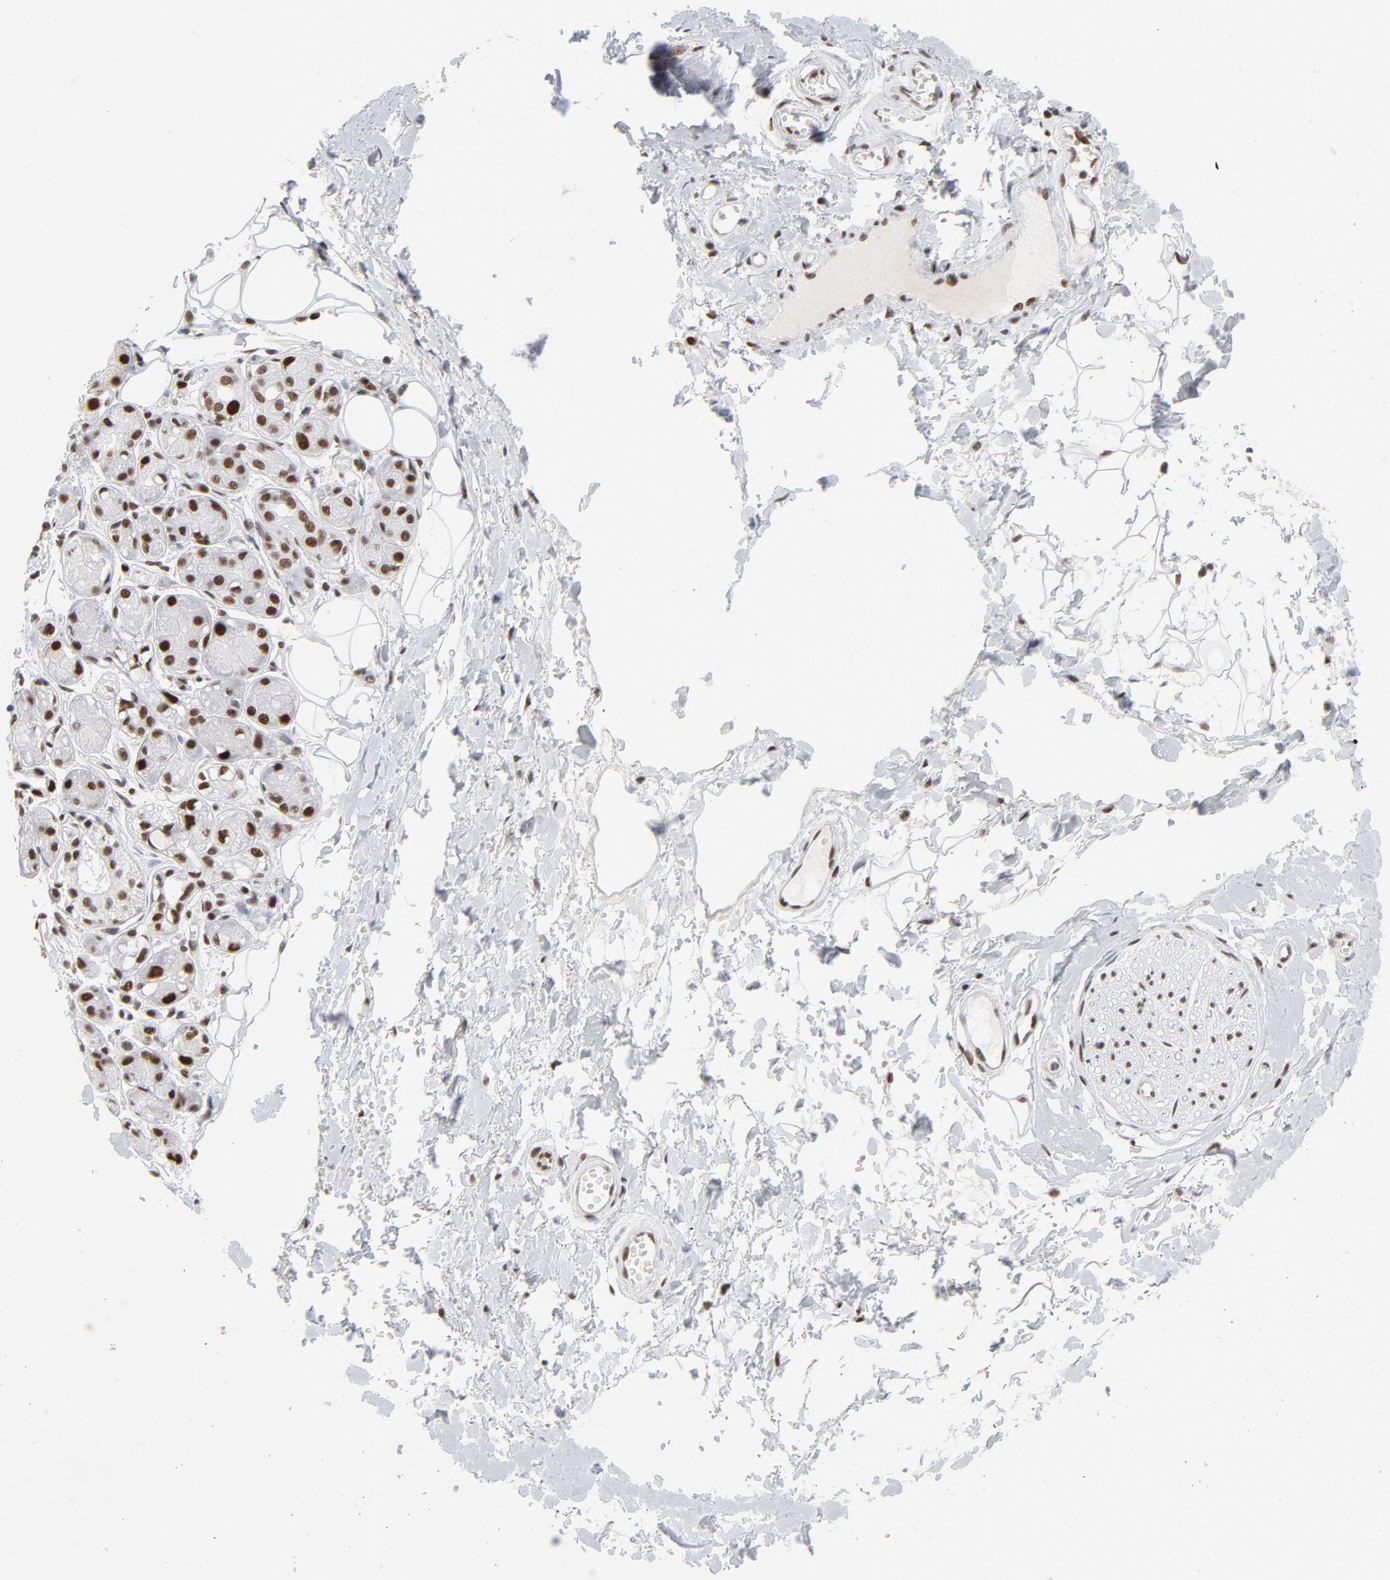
{"staining": {"intensity": "moderate", "quantity": "25%-75%", "location": "nuclear"}, "tissue": "adipose tissue", "cell_type": "Adipocytes", "image_type": "normal", "snomed": [{"axis": "morphology", "description": "Normal tissue, NOS"}, {"axis": "morphology", "description": "Inflammation, NOS"}, {"axis": "topography", "description": "Salivary gland"}, {"axis": "topography", "description": "Peripheral nerve tissue"}], "caption": "Adipocytes reveal medium levels of moderate nuclear staining in approximately 25%-75% of cells in benign adipose tissue.", "gene": "RFC4", "patient": {"sex": "female", "age": 75}}